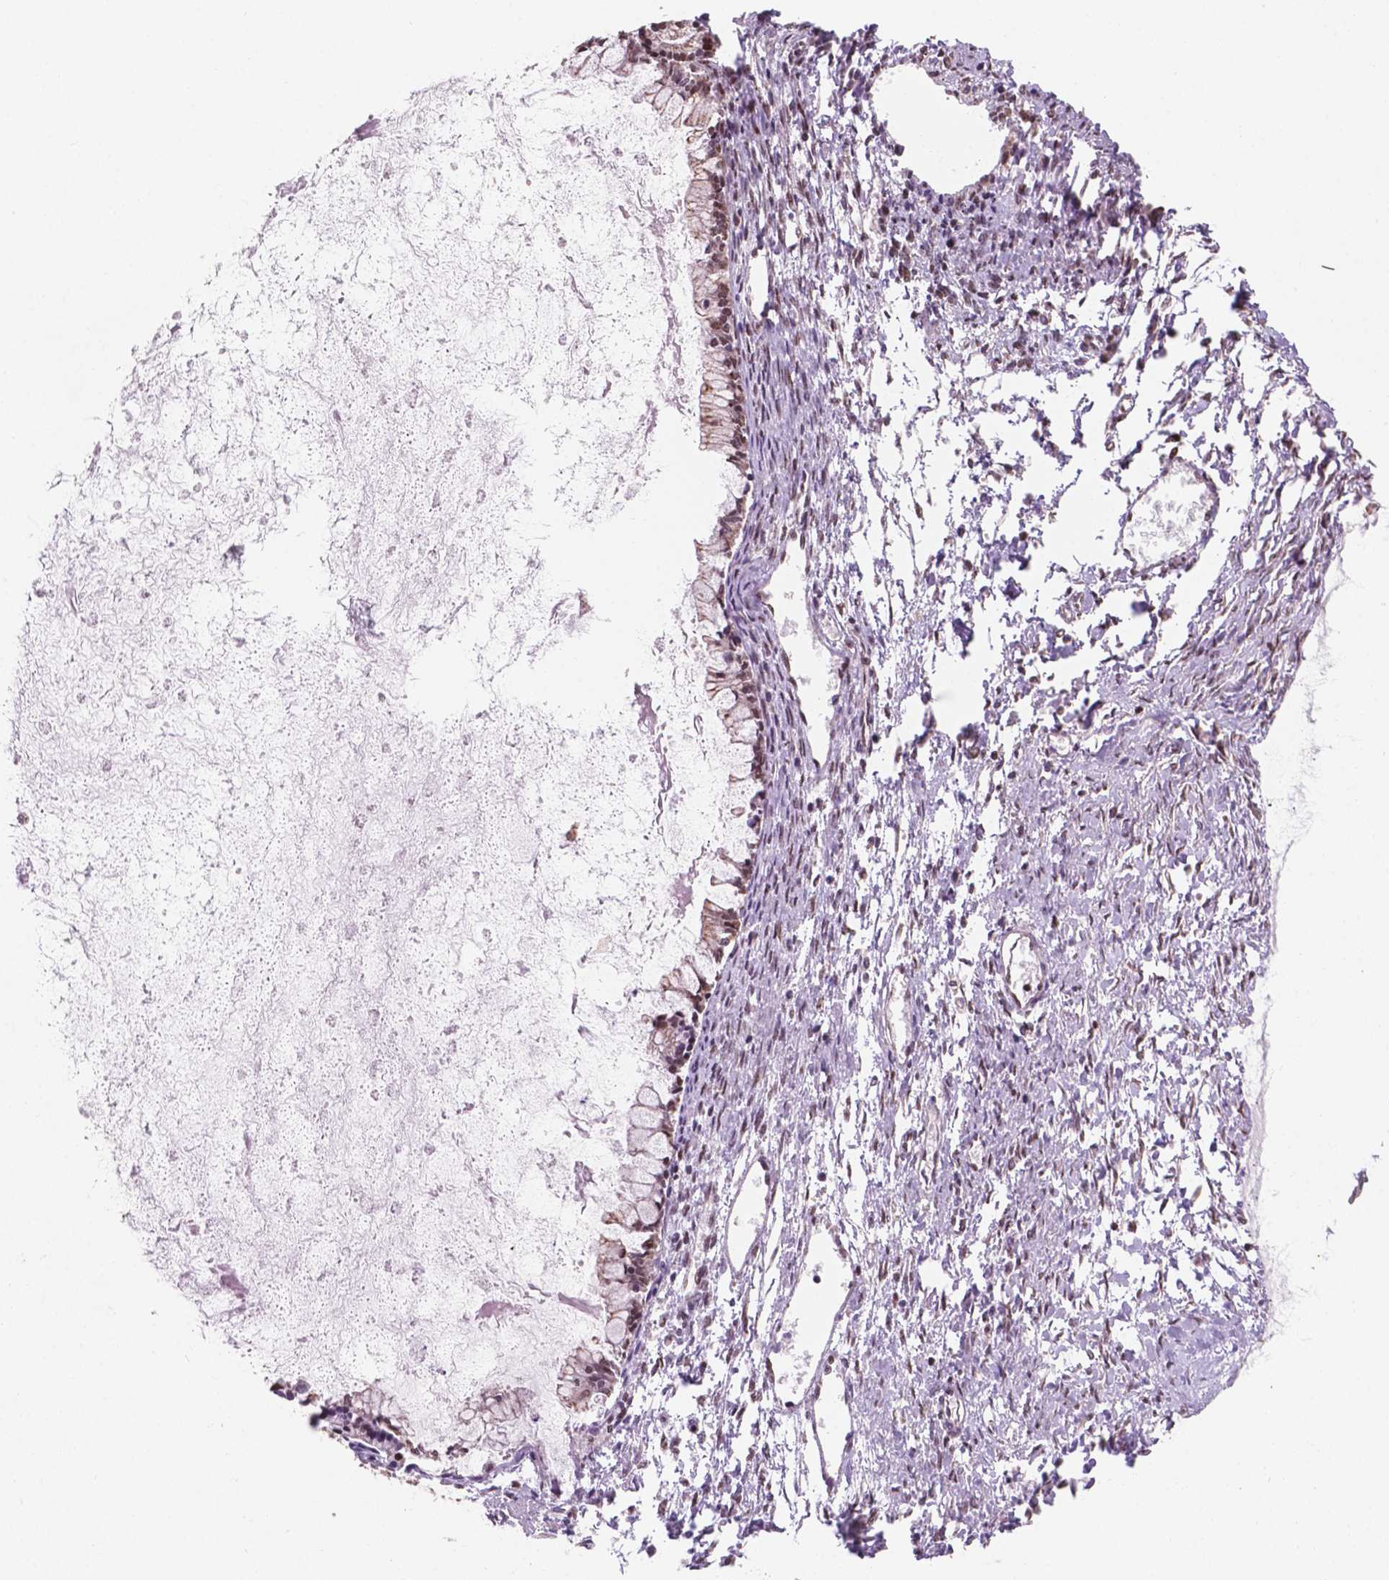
{"staining": {"intensity": "moderate", "quantity": ">75%", "location": "cytoplasmic/membranous,nuclear"}, "tissue": "ovarian cancer", "cell_type": "Tumor cells", "image_type": "cancer", "snomed": [{"axis": "morphology", "description": "Cystadenocarcinoma, mucinous, NOS"}, {"axis": "topography", "description": "Ovary"}], "caption": "Immunohistochemistry (IHC) staining of ovarian cancer, which shows medium levels of moderate cytoplasmic/membranous and nuclear positivity in approximately >75% of tumor cells indicating moderate cytoplasmic/membranous and nuclear protein staining. The staining was performed using DAB (brown) for protein detection and nuclei were counterstained in hematoxylin (blue).", "gene": "NDUFA10", "patient": {"sex": "female", "age": 67}}